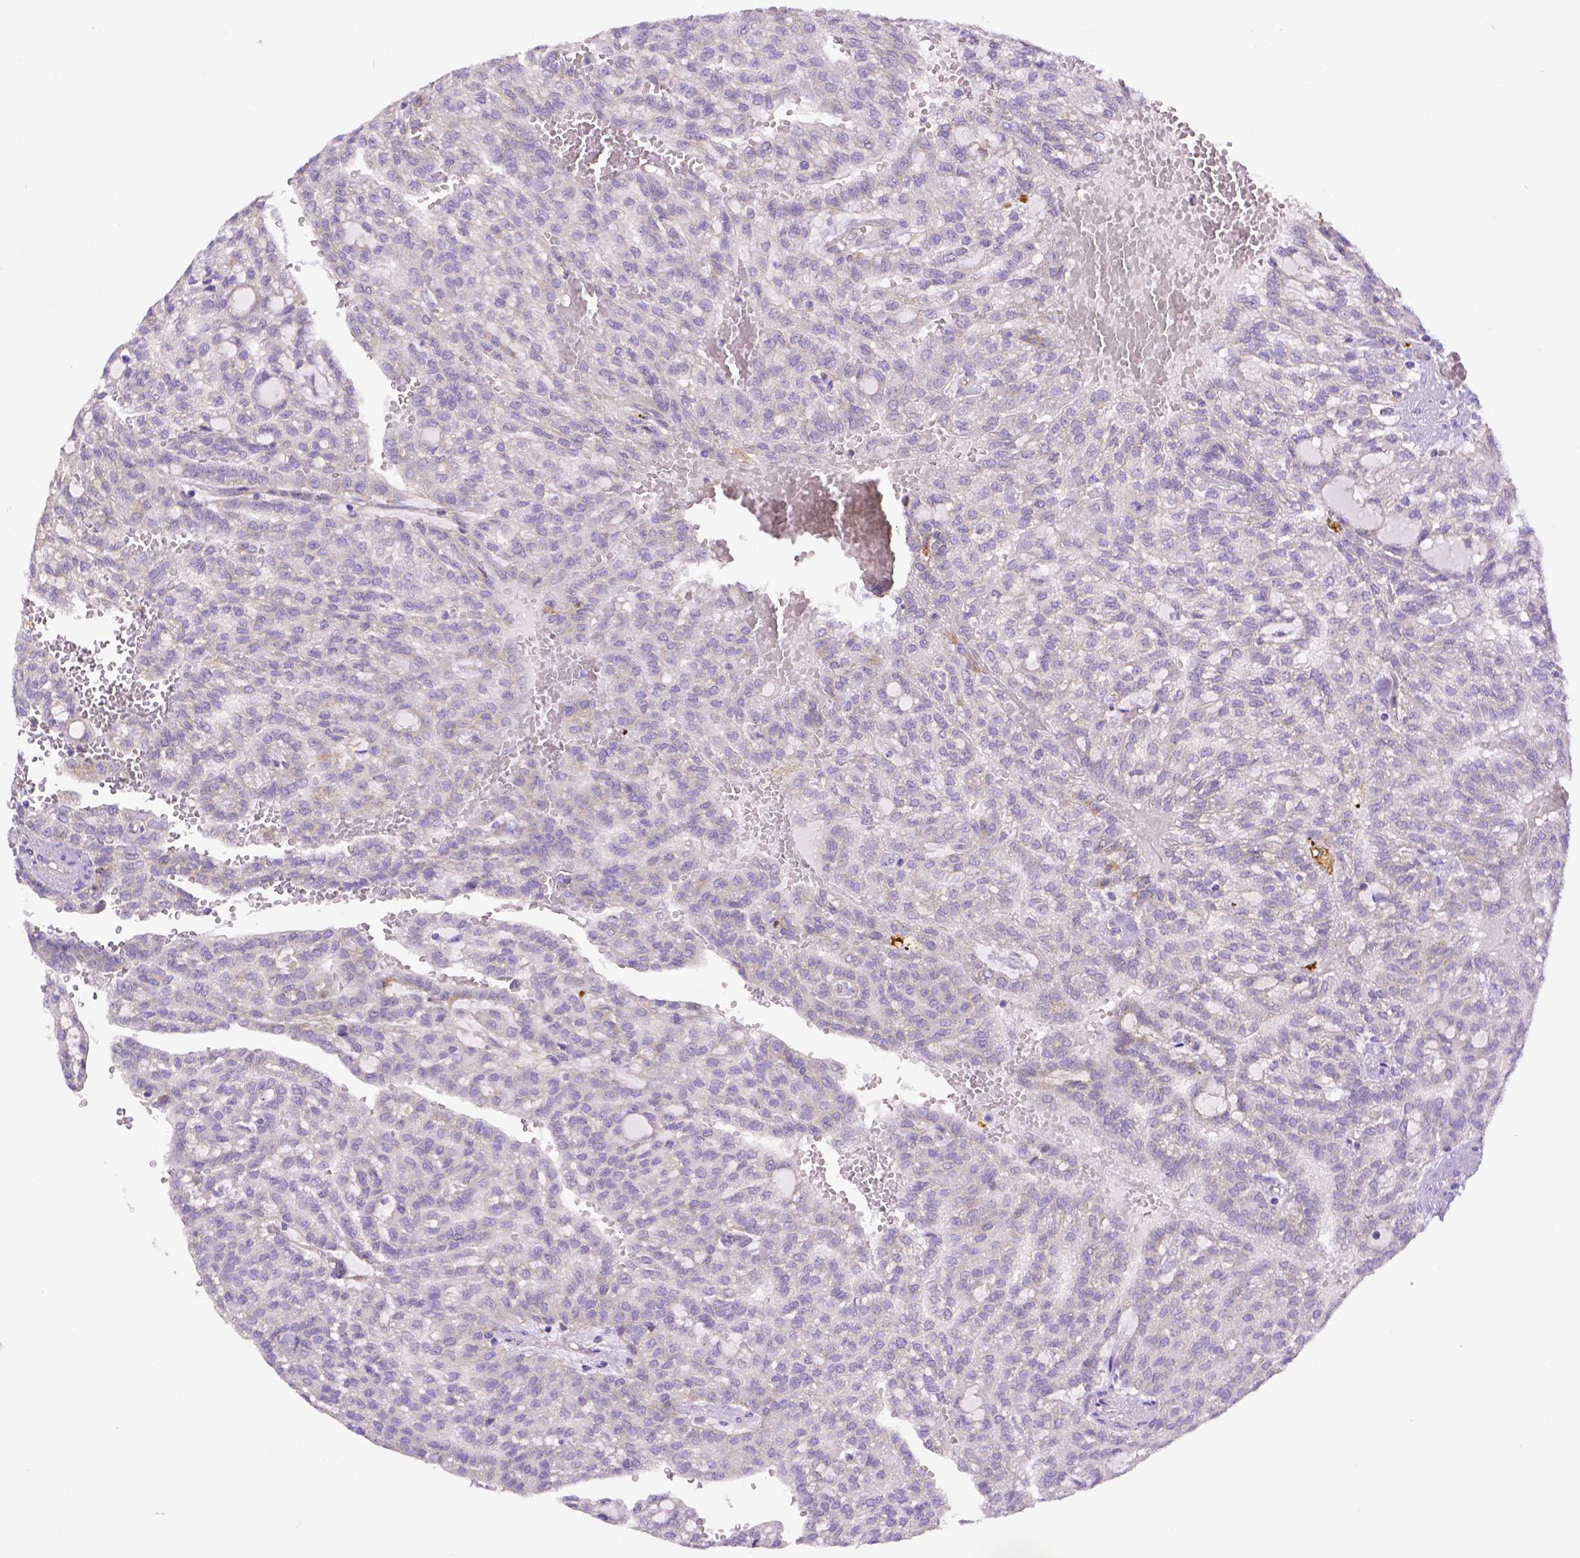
{"staining": {"intensity": "negative", "quantity": "none", "location": "none"}, "tissue": "renal cancer", "cell_type": "Tumor cells", "image_type": "cancer", "snomed": [{"axis": "morphology", "description": "Adenocarcinoma, NOS"}, {"axis": "topography", "description": "Kidney"}], "caption": "Photomicrograph shows no protein staining in tumor cells of adenocarcinoma (renal) tissue.", "gene": "CD40", "patient": {"sex": "male", "age": 63}}